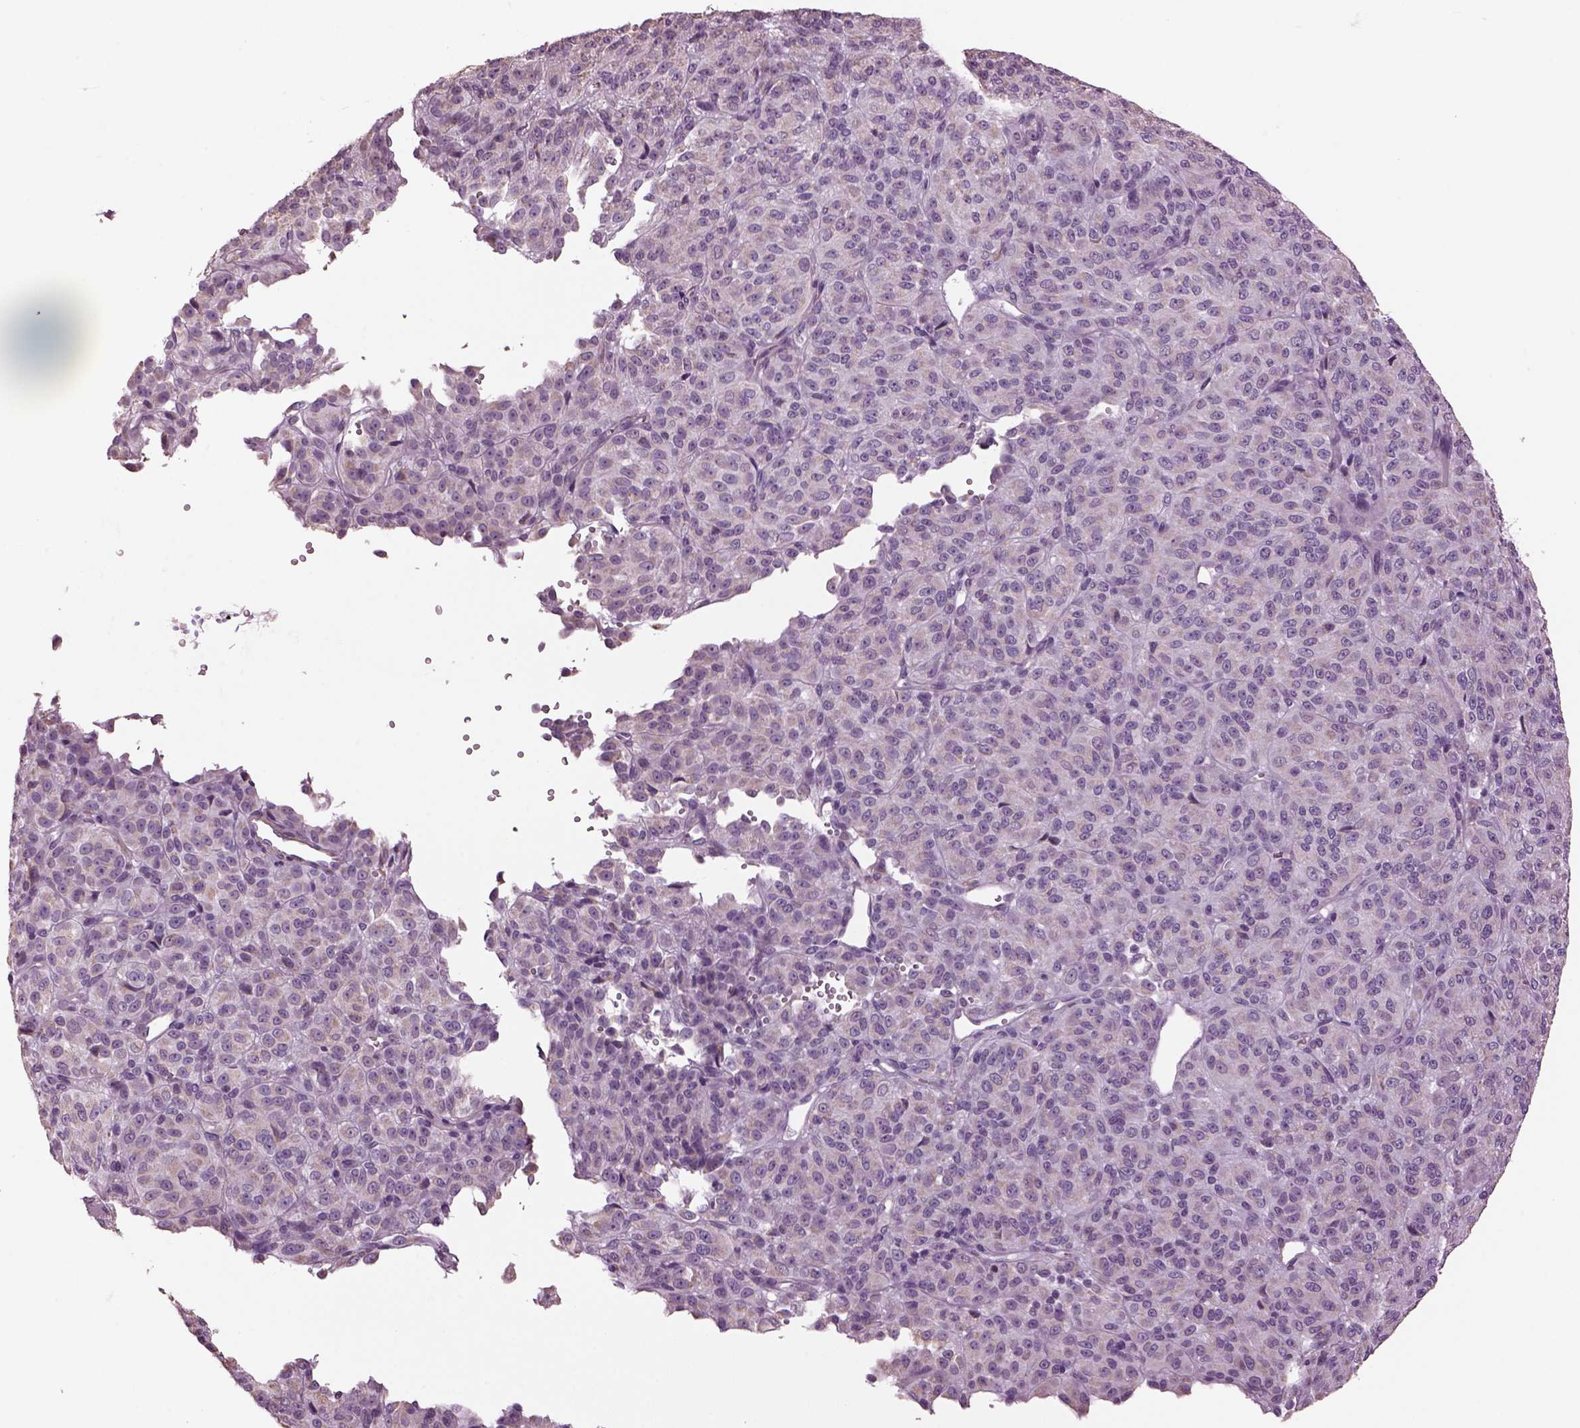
{"staining": {"intensity": "weak", "quantity": "25%-75%", "location": "cytoplasmic/membranous"}, "tissue": "melanoma", "cell_type": "Tumor cells", "image_type": "cancer", "snomed": [{"axis": "morphology", "description": "Malignant melanoma, Metastatic site"}, {"axis": "topography", "description": "Brain"}], "caption": "Immunohistochemical staining of malignant melanoma (metastatic site) shows low levels of weak cytoplasmic/membranous positivity in about 25%-75% of tumor cells.", "gene": "SPATA7", "patient": {"sex": "female", "age": 56}}